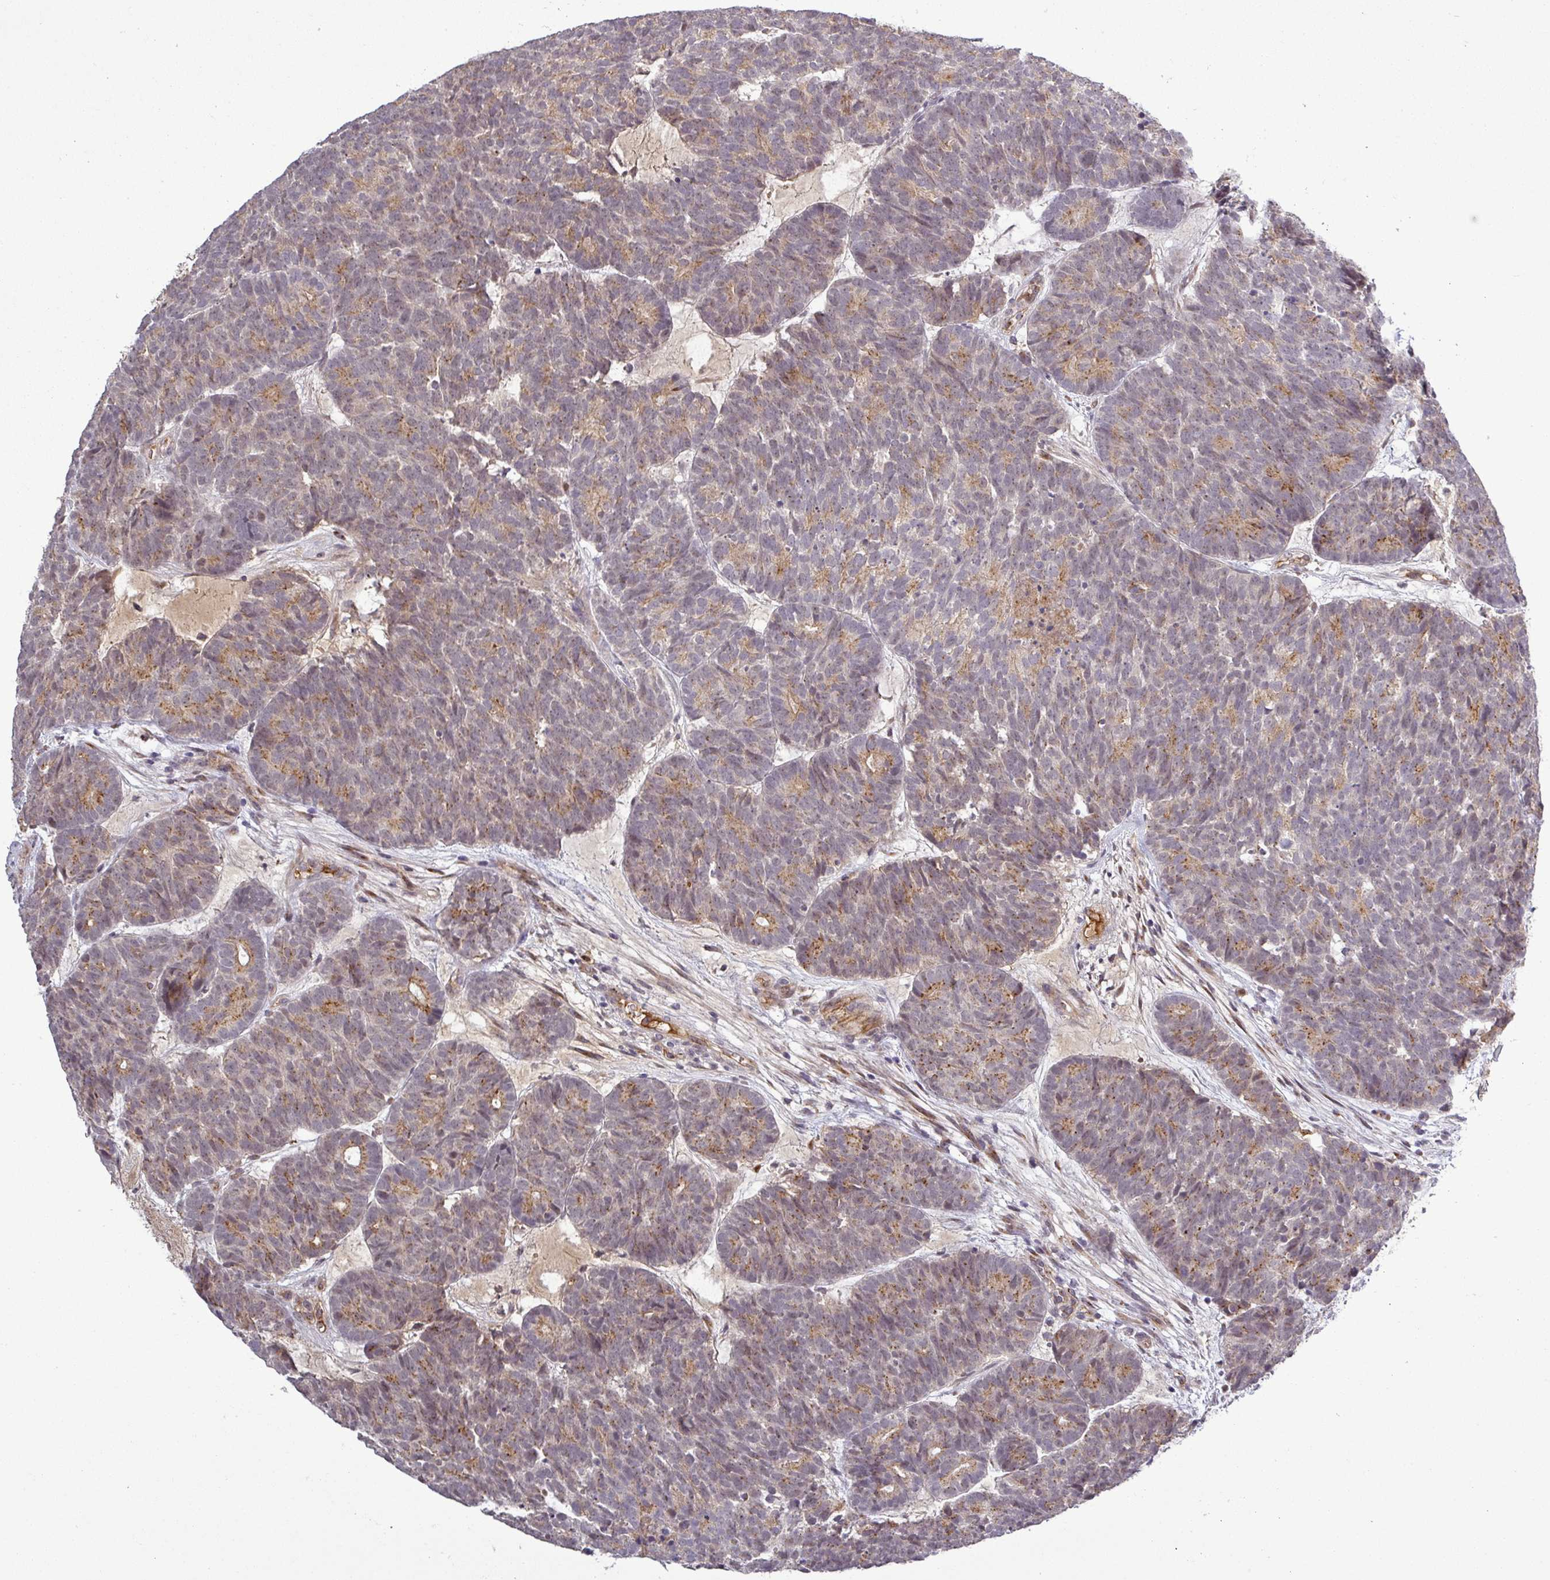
{"staining": {"intensity": "moderate", "quantity": "<25%", "location": "cytoplasmic/membranous"}, "tissue": "head and neck cancer", "cell_type": "Tumor cells", "image_type": "cancer", "snomed": [{"axis": "morphology", "description": "Adenocarcinoma, NOS"}, {"axis": "topography", "description": "Head-Neck"}], "caption": "Moderate cytoplasmic/membranous expression for a protein is appreciated in about <25% of tumor cells of head and neck adenocarcinoma using immunohistochemistry.", "gene": "PCDH1", "patient": {"sex": "female", "age": 81}}